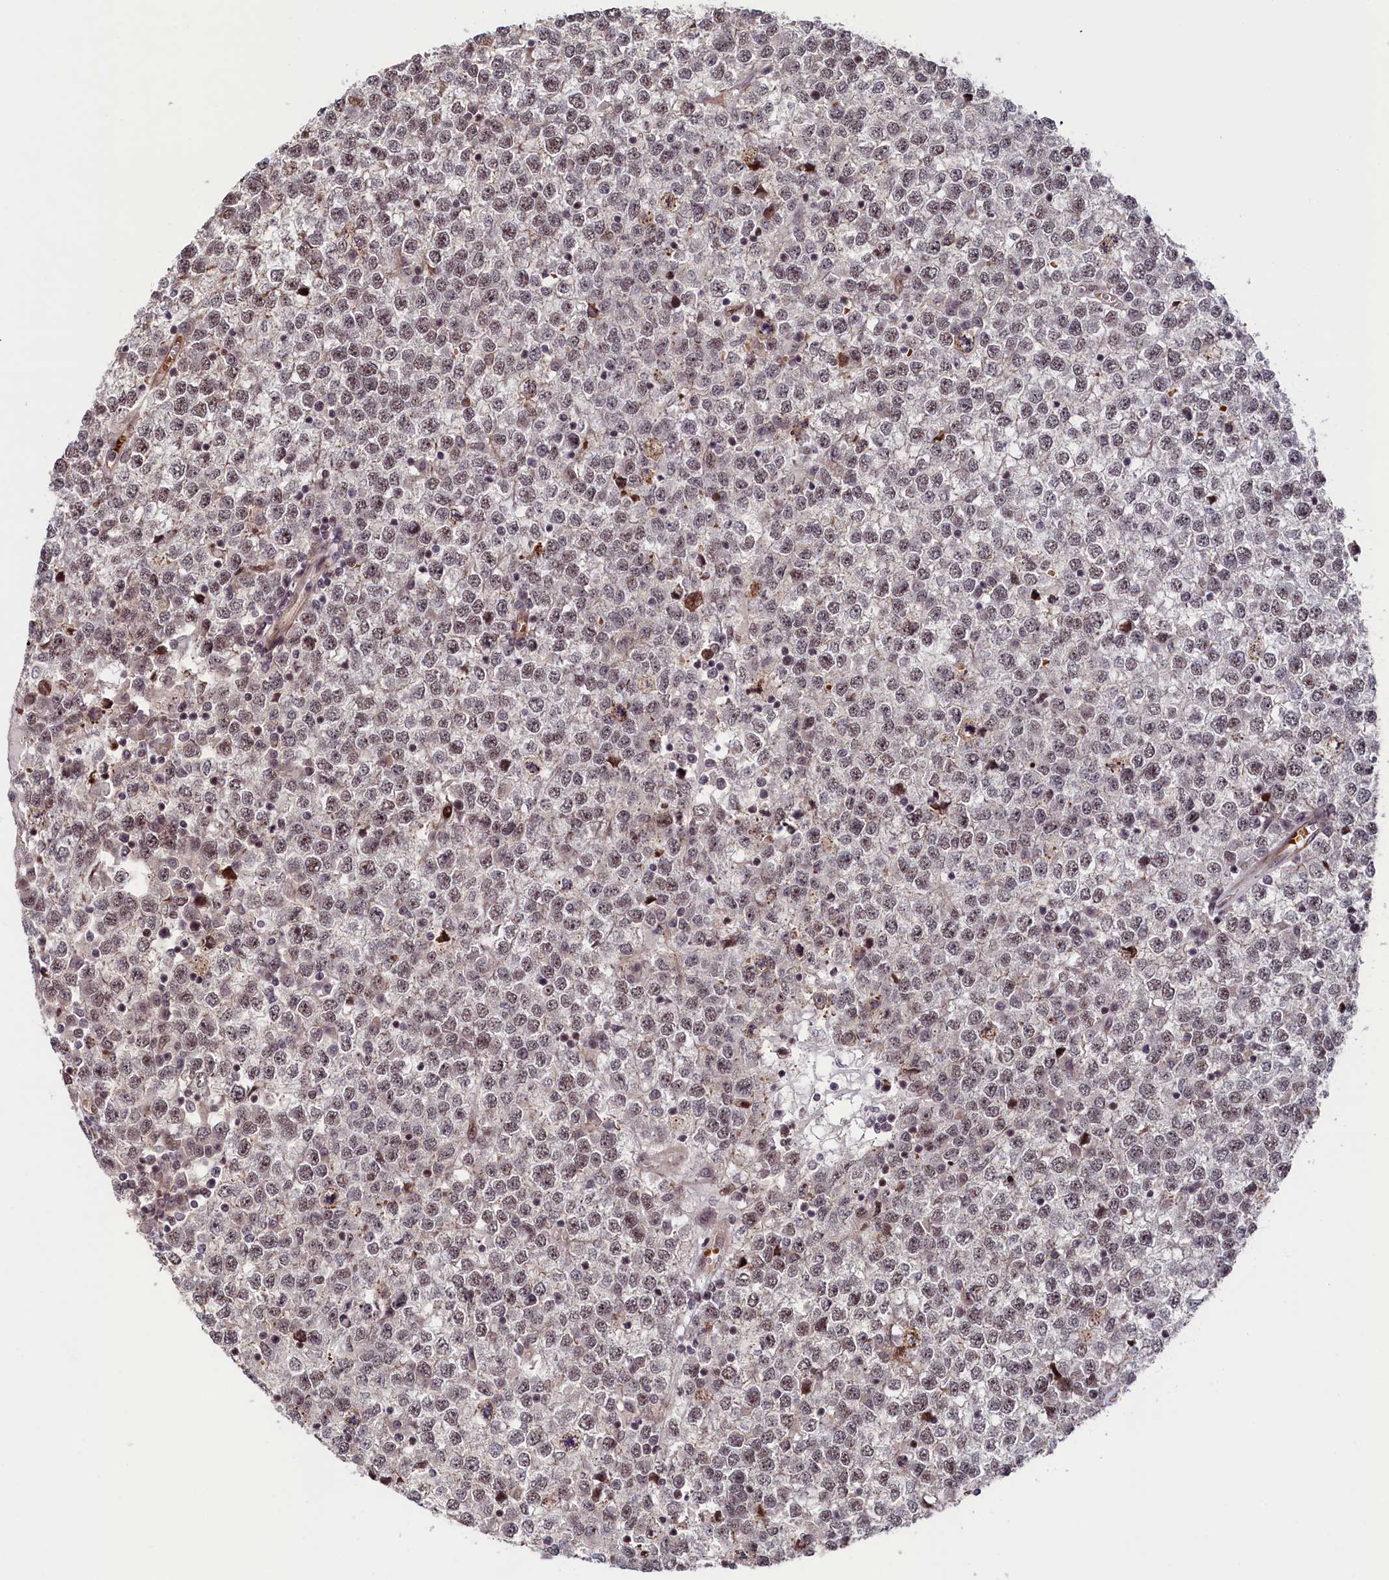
{"staining": {"intensity": "weak", "quantity": ">75%", "location": "nuclear"}, "tissue": "testis cancer", "cell_type": "Tumor cells", "image_type": "cancer", "snomed": [{"axis": "morphology", "description": "Seminoma, NOS"}, {"axis": "topography", "description": "Testis"}], "caption": "This micrograph reveals seminoma (testis) stained with immunohistochemistry to label a protein in brown. The nuclear of tumor cells show weak positivity for the protein. Nuclei are counter-stained blue.", "gene": "LEO1", "patient": {"sex": "male", "age": 65}}